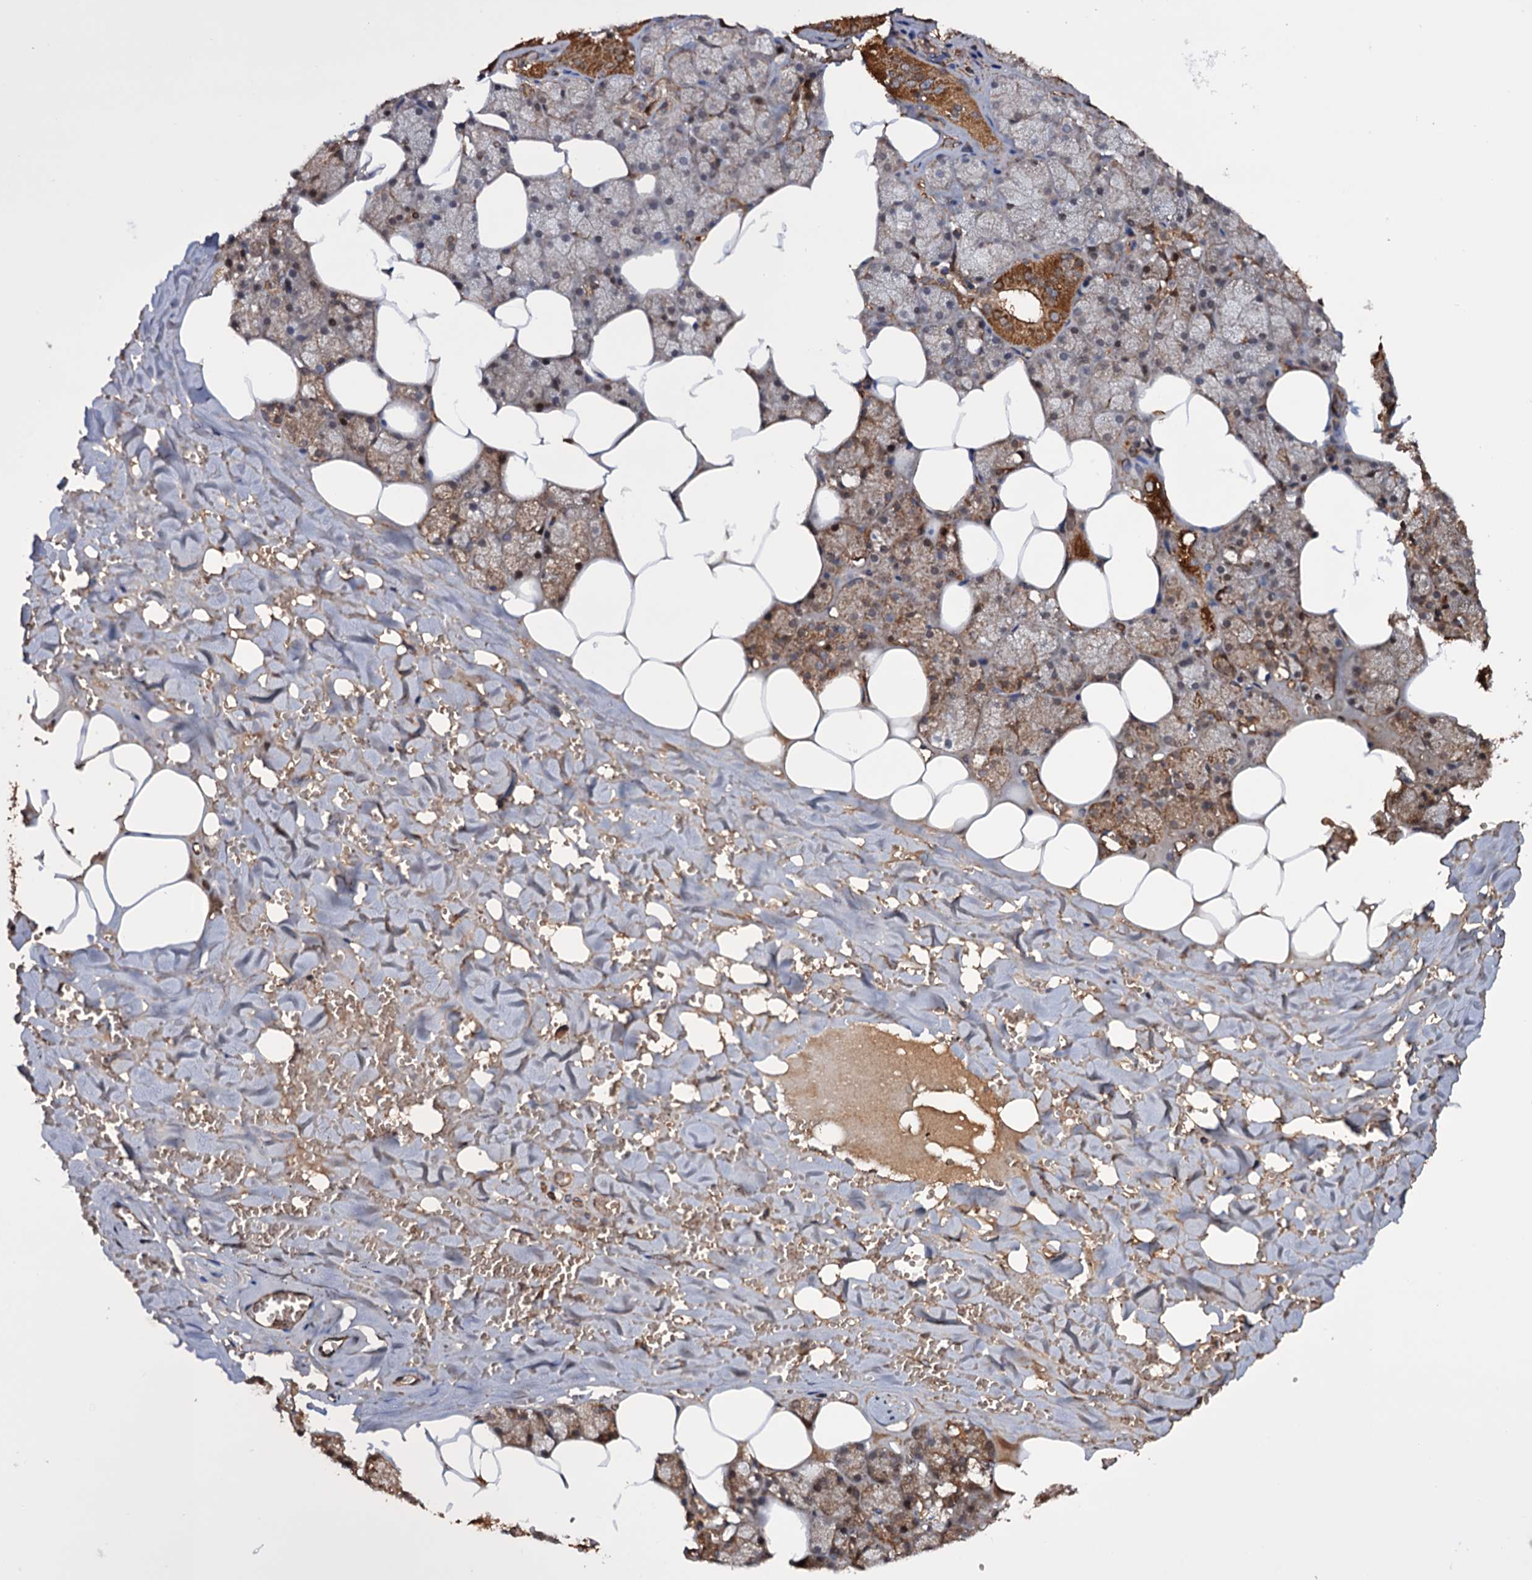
{"staining": {"intensity": "strong", "quantity": "25%-75%", "location": "cytoplasmic/membranous"}, "tissue": "salivary gland", "cell_type": "Glandular cells", "image_type": "normal", "snomed": [{"axis": "morphology", "description": "Normal tissue, NOS"}, {"axis": "topography", "description": "Salivary gland"}], "caption": "Brown immunohistochemical staining in benign salivary gland displays strong cytoplasmic/membranous staining in about 25%-75% of glandular cells.", "gene": "MRPL42", "patient": {"sex": "male", "age": 62}}